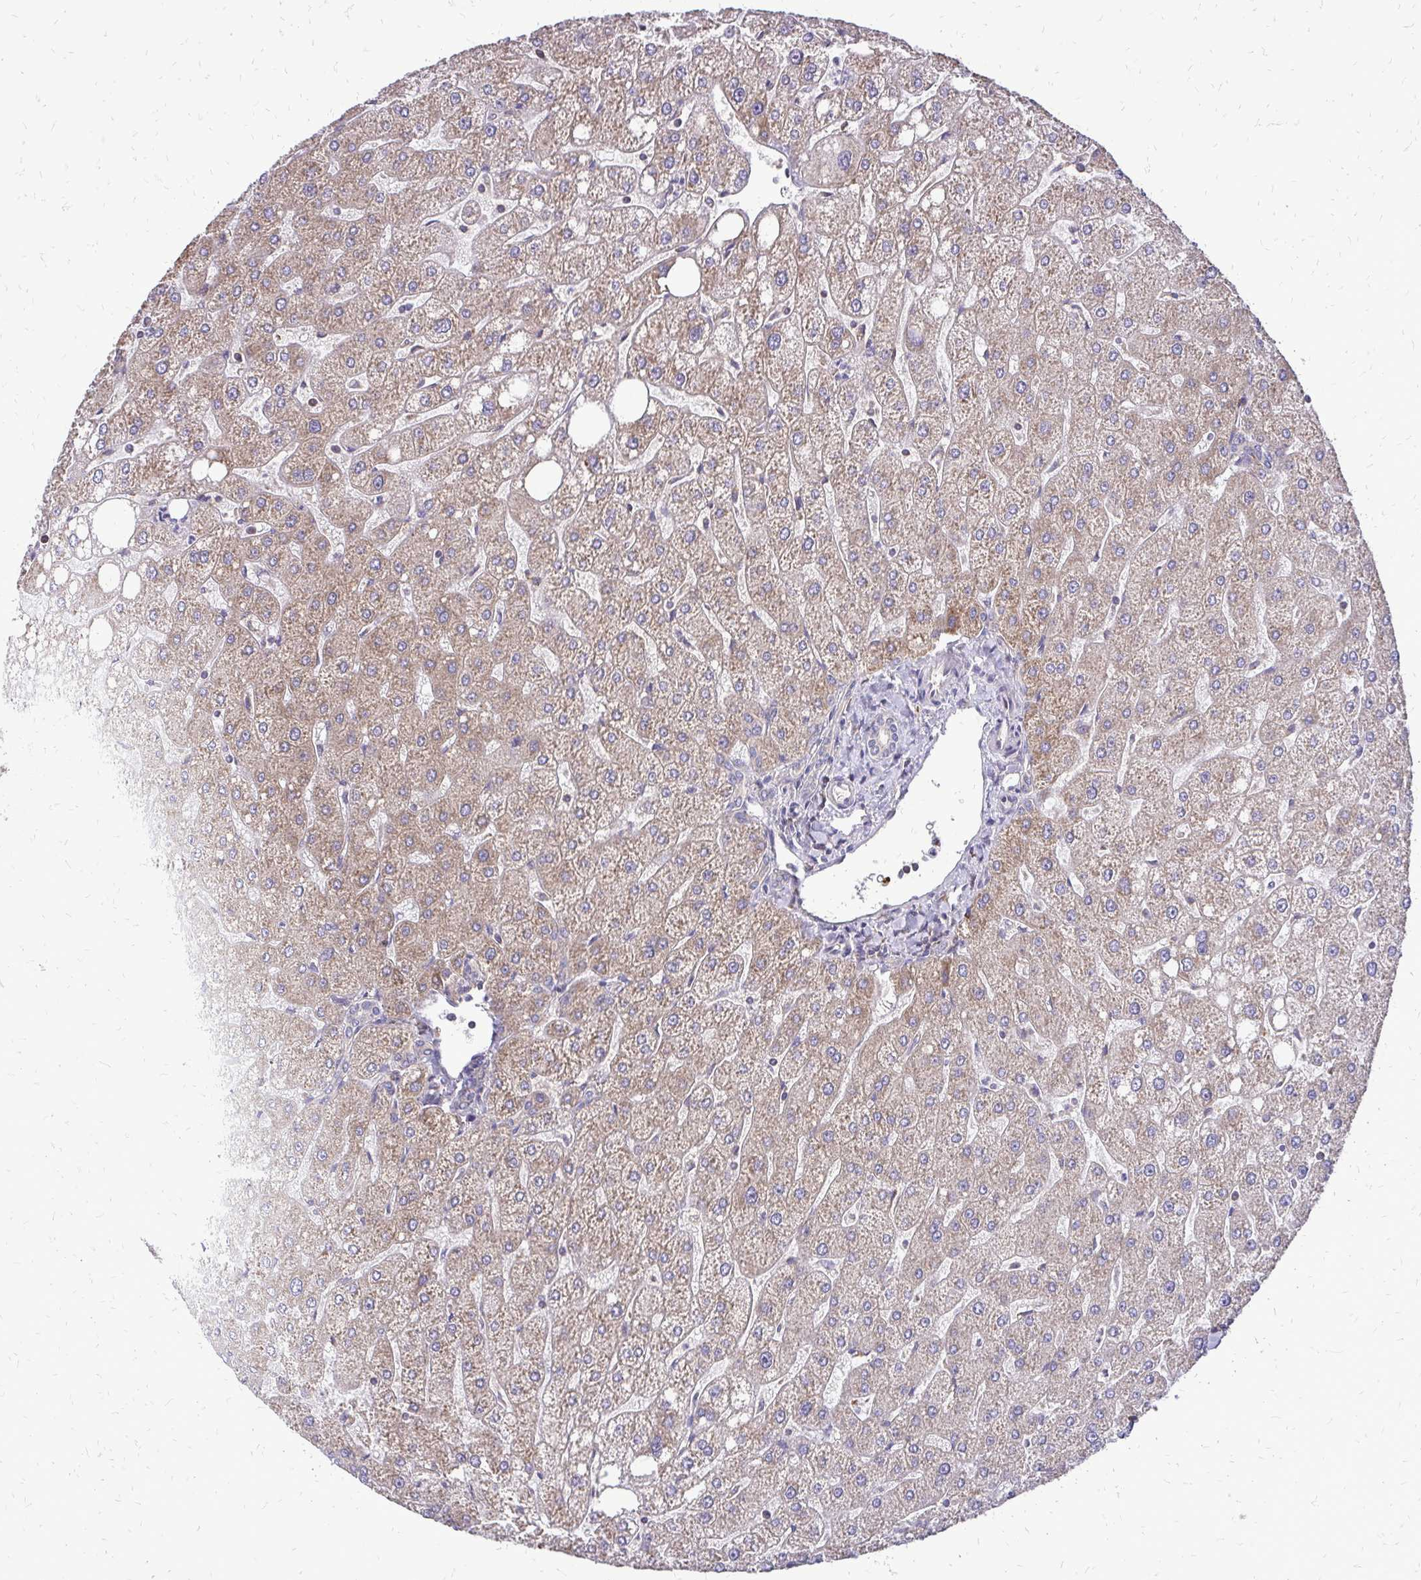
{"staining": {"intensity": "negative", "quantity": "none", "location": "none"}, "tissue": "liver", "cell_type": "Cholangiocytes", "image_type": "normal", "snomed": [{"axis": "morphology", "description": "Normal tissue, NOS"}, {"axis": "topography", "description": "Liver"}], "caption": "A high-resolution micrograph shows IHC staining of benign liver, which shows no significant expression in cholangiocytes.", "gene": "RPS3", "patient": {"sex": "male", "age": 67}}